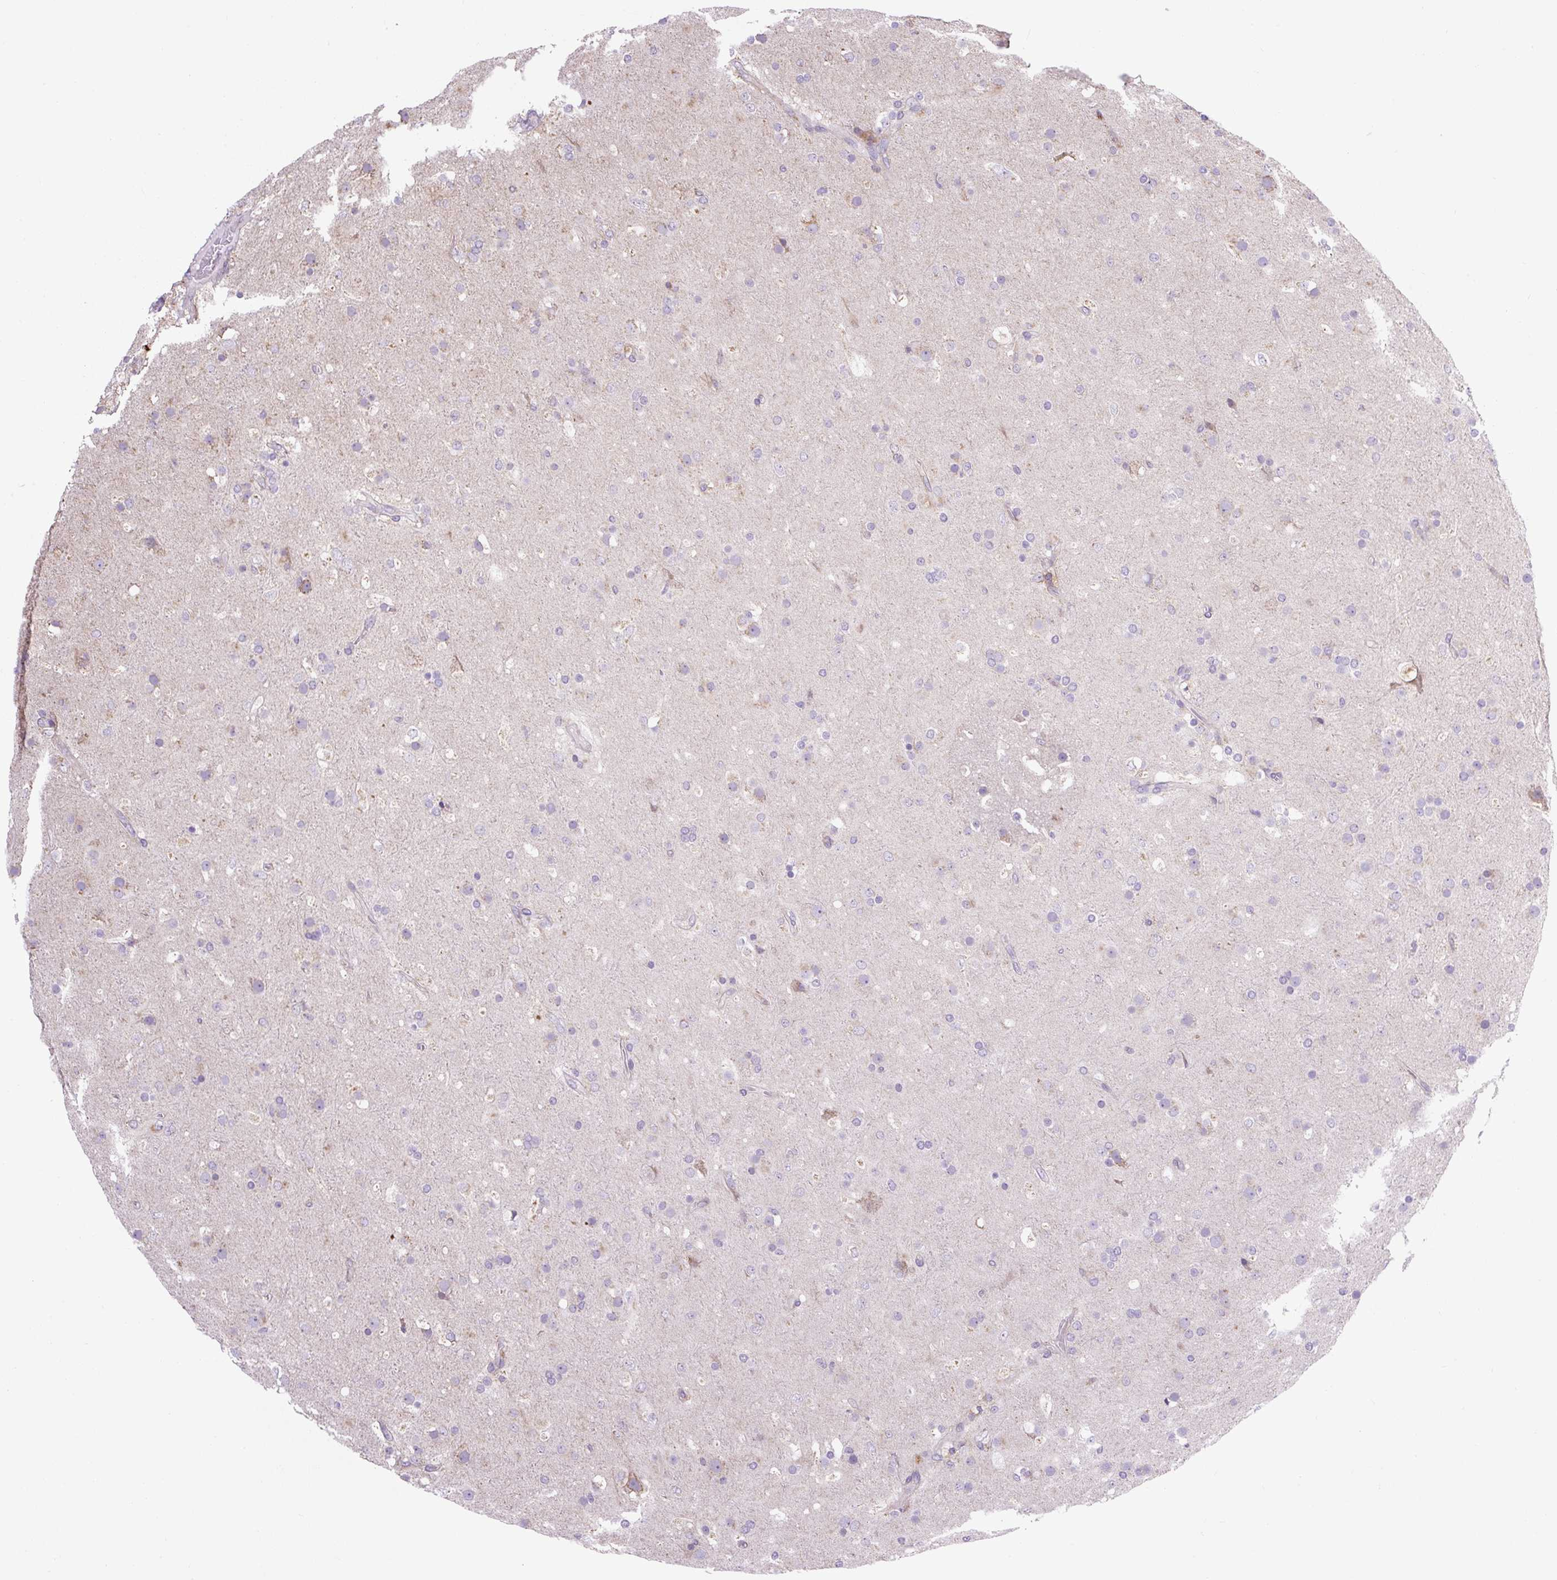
{"staining": {"intensity": "negative", "quantity": "none", "location": "none"}, "tissue": "glioma", "cell_type": "Tumor cells", "image_type": "cancer", "snomed": [{"axis": "morphology", "description": "Glioma, malignant, Low grade"}, {"axis": "topography", "description": "Brain"}], "caption": "High power microscopy histopathology image of an immunohistochemistry image of glioma, revealing no significant positivity in tumor cells. Nuclei are stained in blue.", "gene": "RNASE10", "patient": {"sex": "male", "age": 65}}